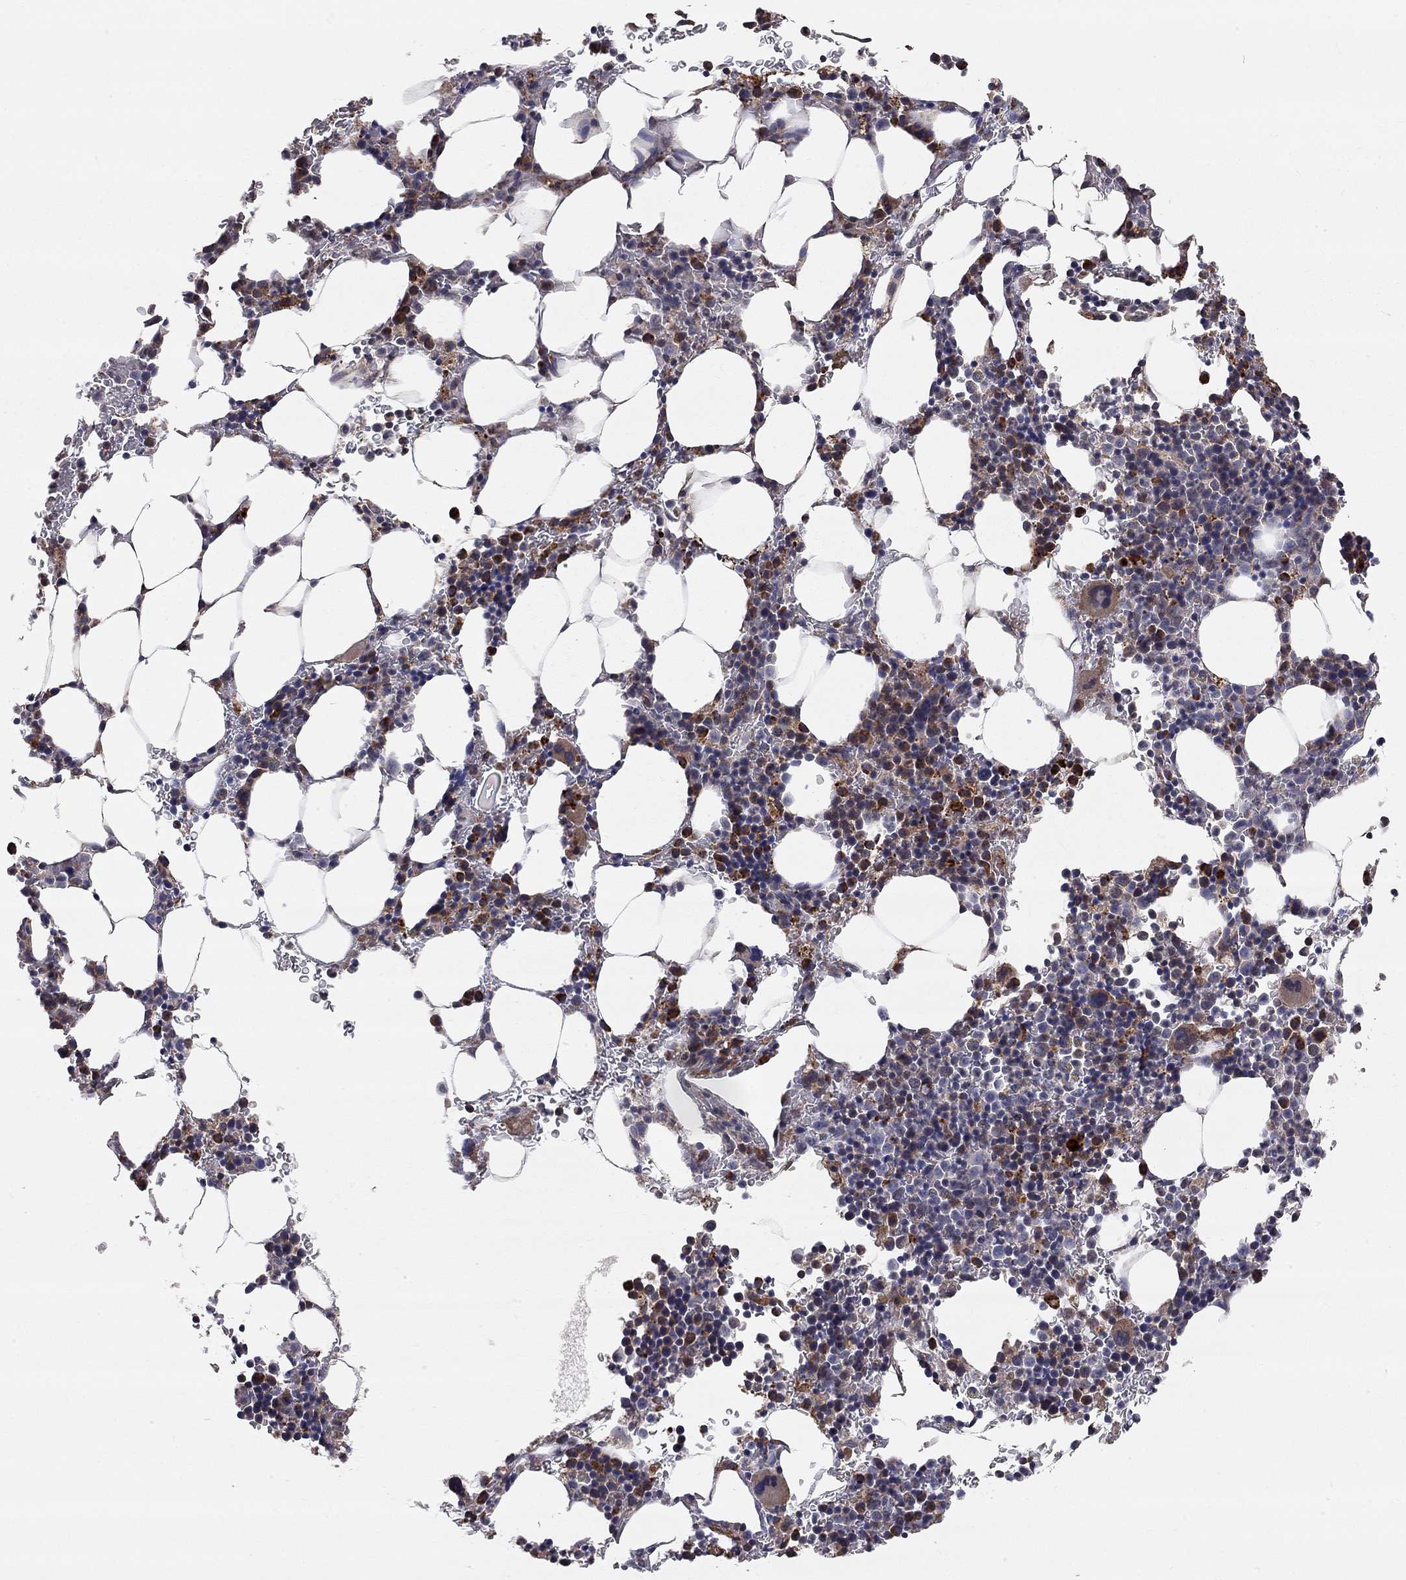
{"staining": {"intensity": "strong", "quantity": "<25%", "location": "cytoplasmic/membranous"}, "tissue": "bone marrow", "cell_type": "Hematopoietic cells", "image_type": "normal", "snomed": [{"axis": "morphology", "description": "Normal tissue, NOS"}, {"axis": "topography", "description": "Bone marrow"}], "caption": "Immunohistochemistry (IHC) (DAB) staining of benign human bone marrow demonstrates strong cytoplasmic/membranous protein expression in about <25% of hematopoietic cells.", "gene": "KANSL1L", "patient": {"sex": "male", "age": 77}}